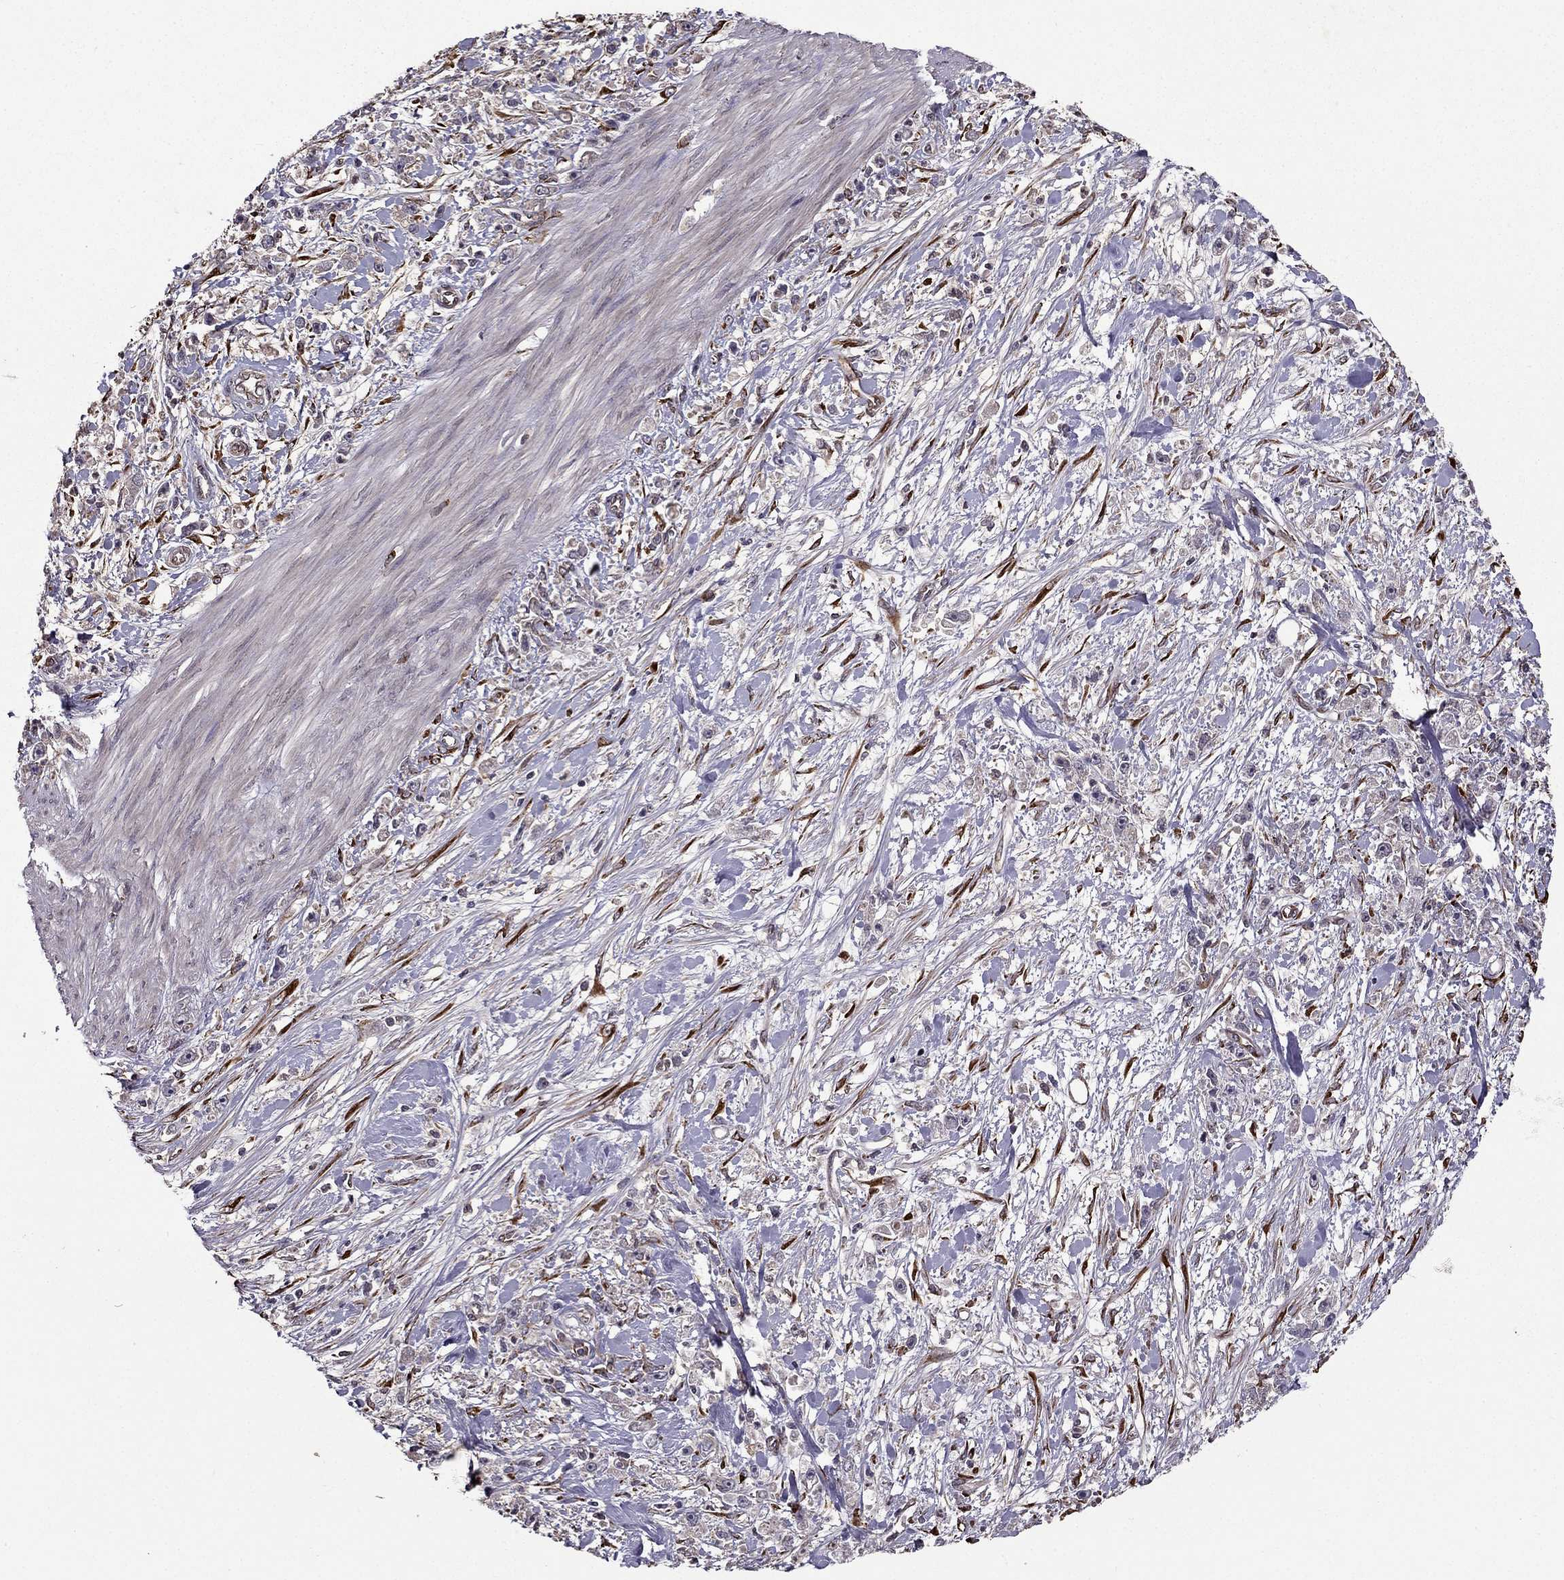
{"staining": {"intensity": "negative", "quantity": "none", "location": "none"}, "tissue": "stomach cancer", "cell_type": "Tumor cells", "image_type": "cancer", "snomed": [{"axis": "morphology", "description": "Adenocarcinoma, NOS"}, {"axis": "topography", "description": "Stomach"}], "caption": "The immunohistochemistry (IHC) image has no significant staining in tumor cells of stomach cancer (adenocarcinoma) tissue.", "gene": "IKBIP", "patient": {"sex": "female", "age": 59}}